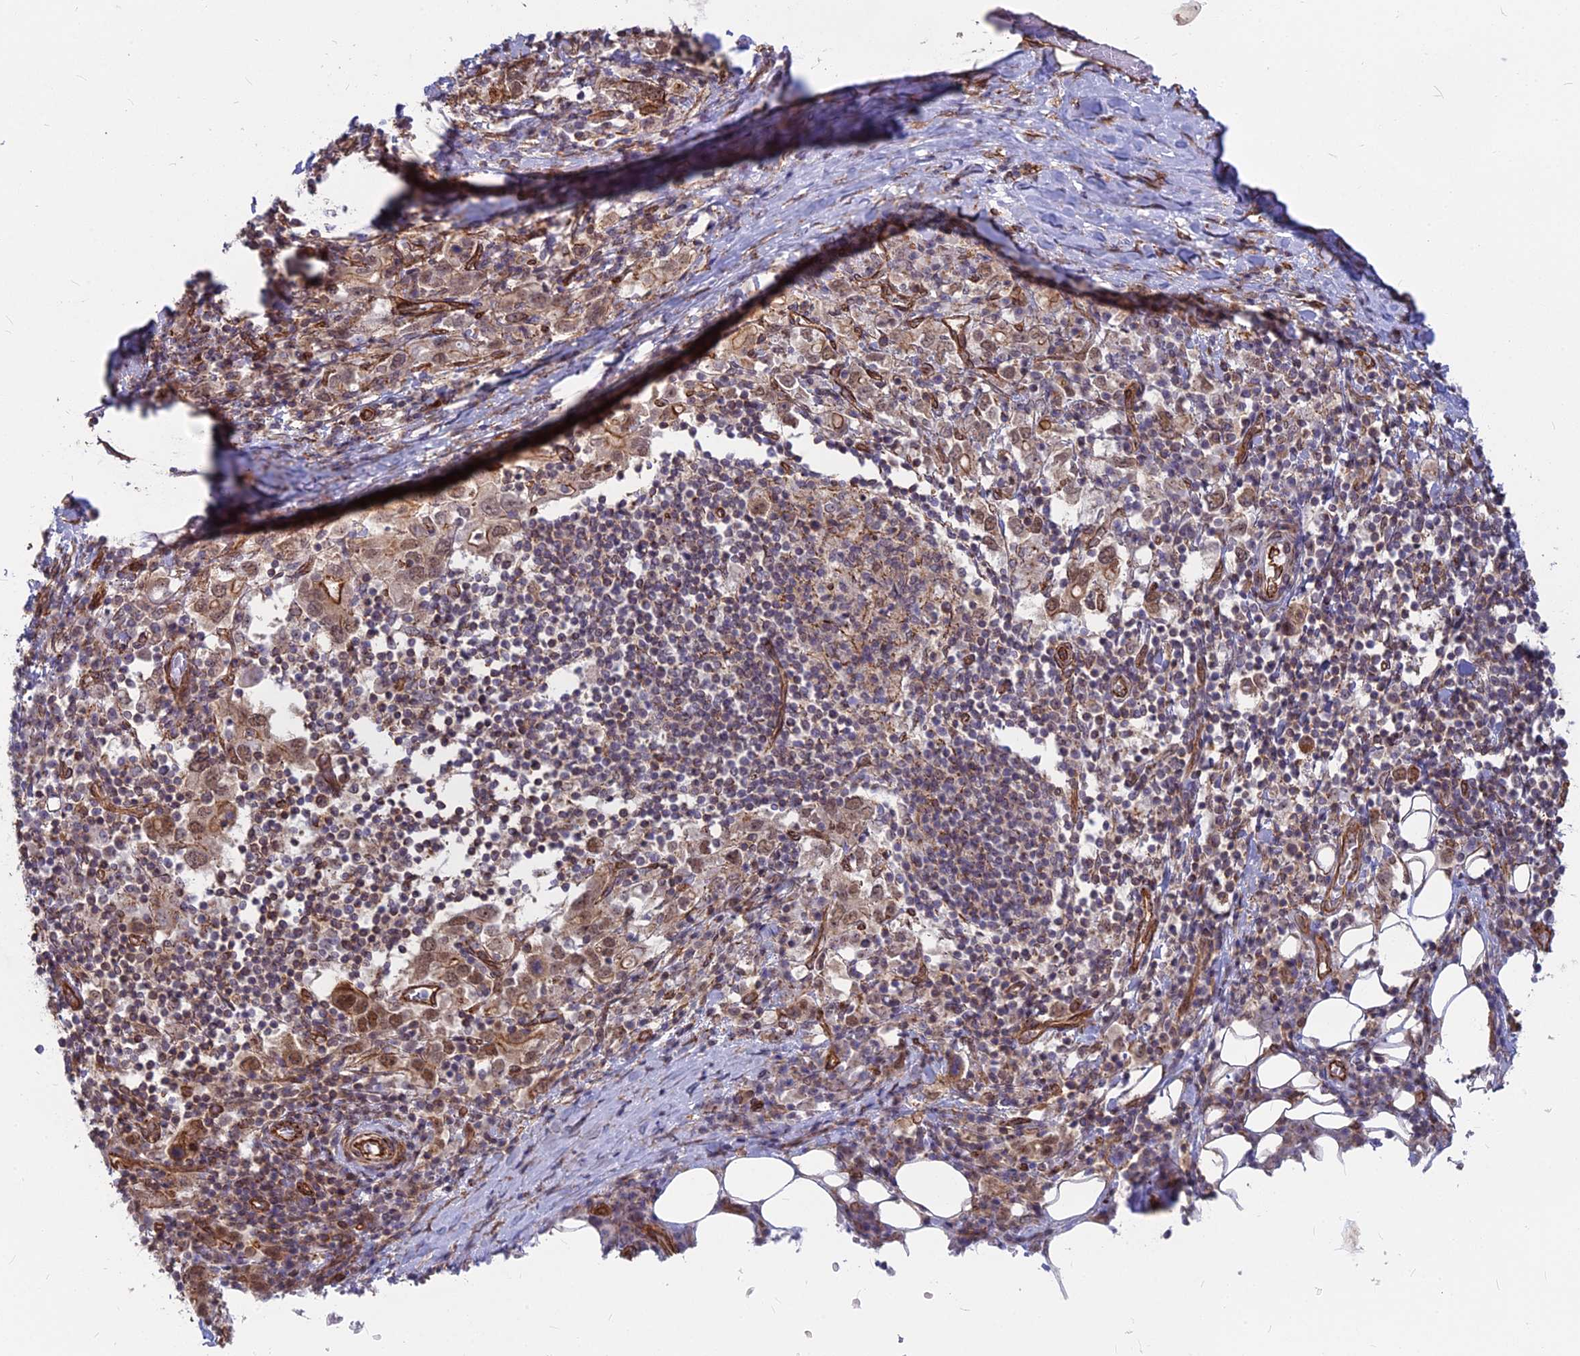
{"staining": {"intensity": "moderate", "quantity": ">75%", "location": "cytoplasmic/membranous,nuclear"}, "tissue": "stomach cancer", "cell_type": "Tumor cells", "image_type": "cancer", "snomed": [{"axis": "morphology", "description": "Adenocarcinoma, NOS"}, {"axis": "topography", "description": "Stomach, upper"}, {"axis": "topography", "description": "Stomach"}], "caption": "IHC (DAB) staining of stomach adenocarcinoma demonstrates moderate cytoplasmic/membranous and nuclear protein expression in about >75% of tumor cells.", "gene": "YJU2", "patient": {"sex": "male", "age": 62}}